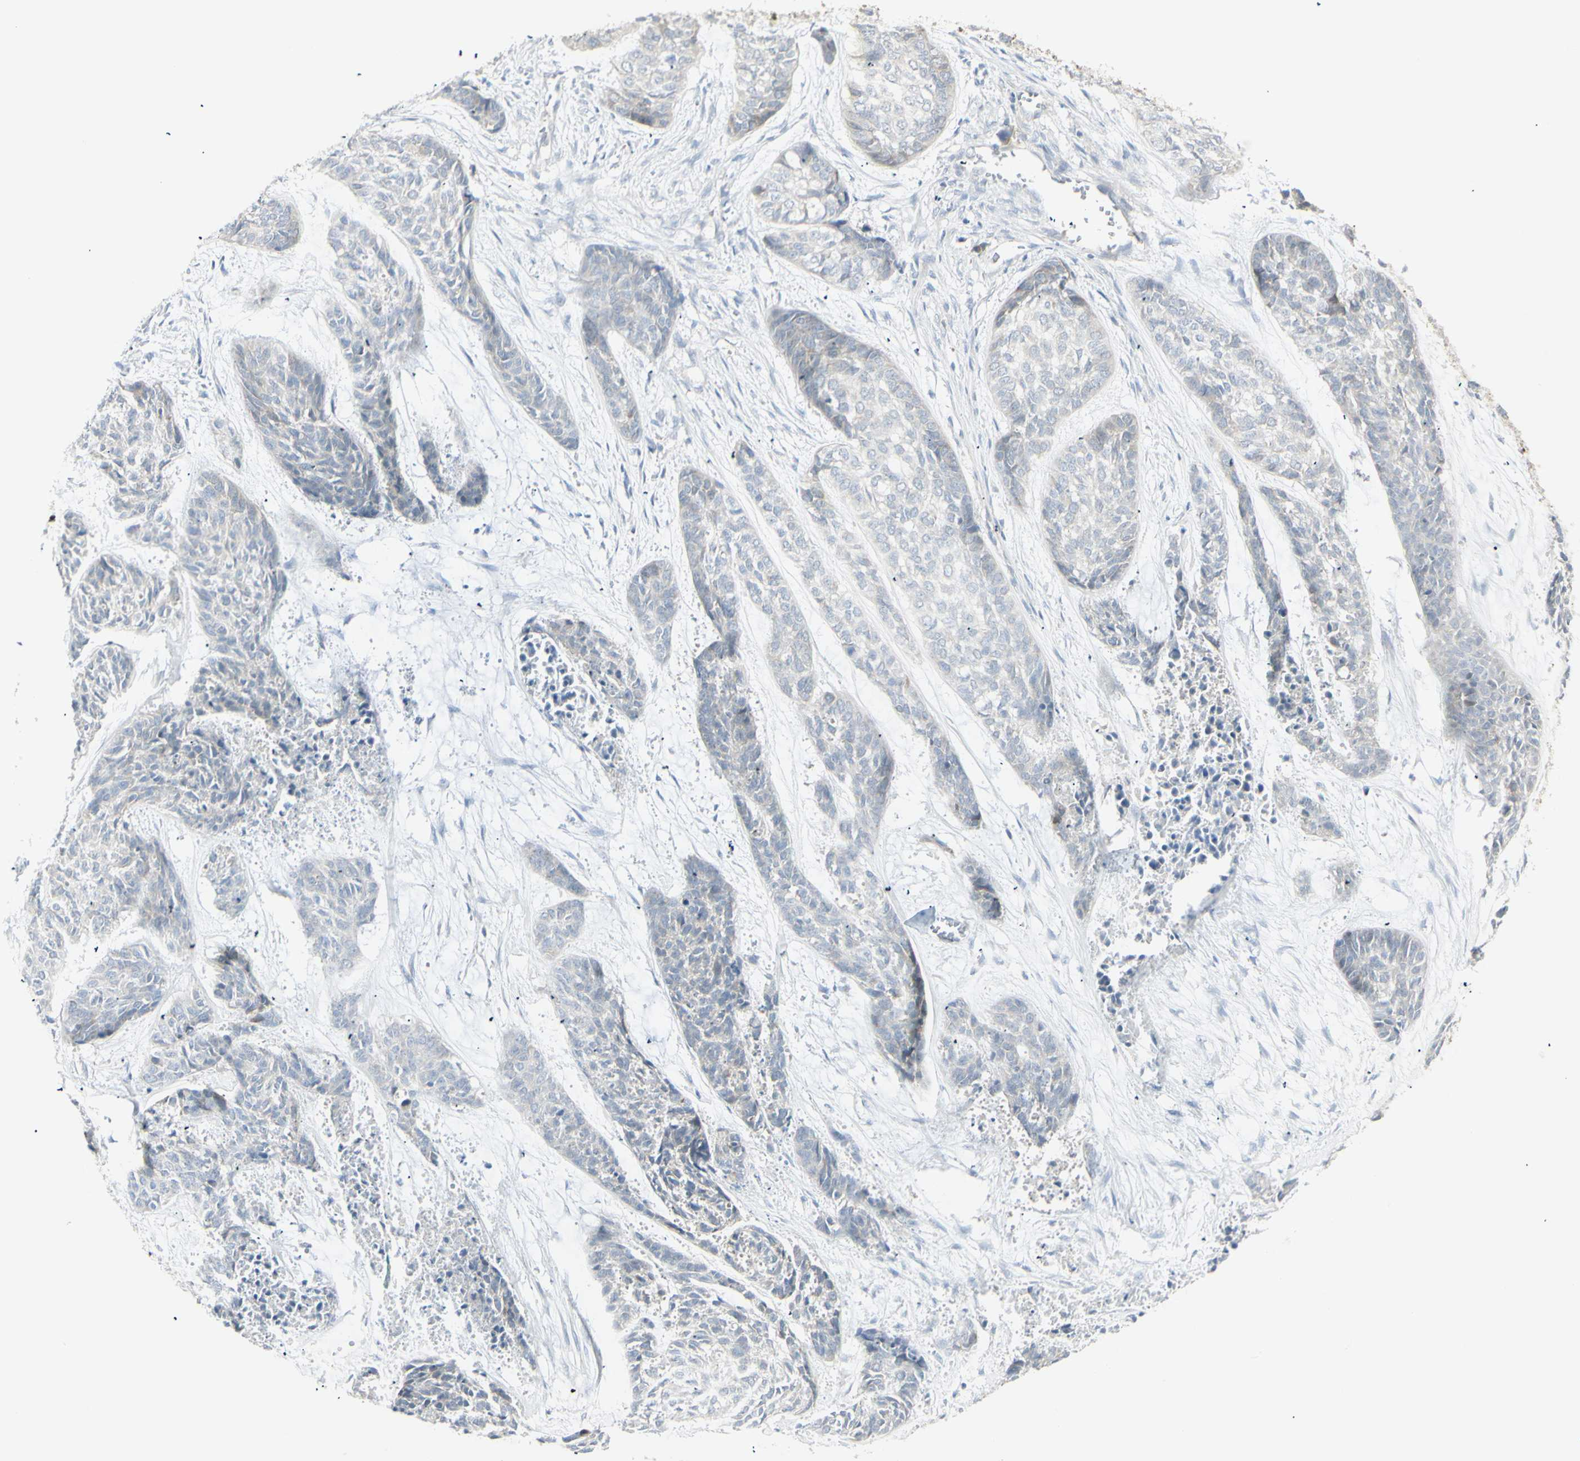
{"staining": {"intensity": "negative", "quantity": "none", "location": "none"}, "tissue": "skin cancer", "cell_type": "Tumor cells", "image_type": "cancer", "snomed": [{"axis": "morphology", "description": "Basal cell carcinoma"}, {"axis": "topography", "description": "Skin"}], "caption": "Tumor cells are negative for protein expression in human basal cell carcinoma (skin).", "gene": "NDST4", "patient": {"sex": "female", "age": 64}}